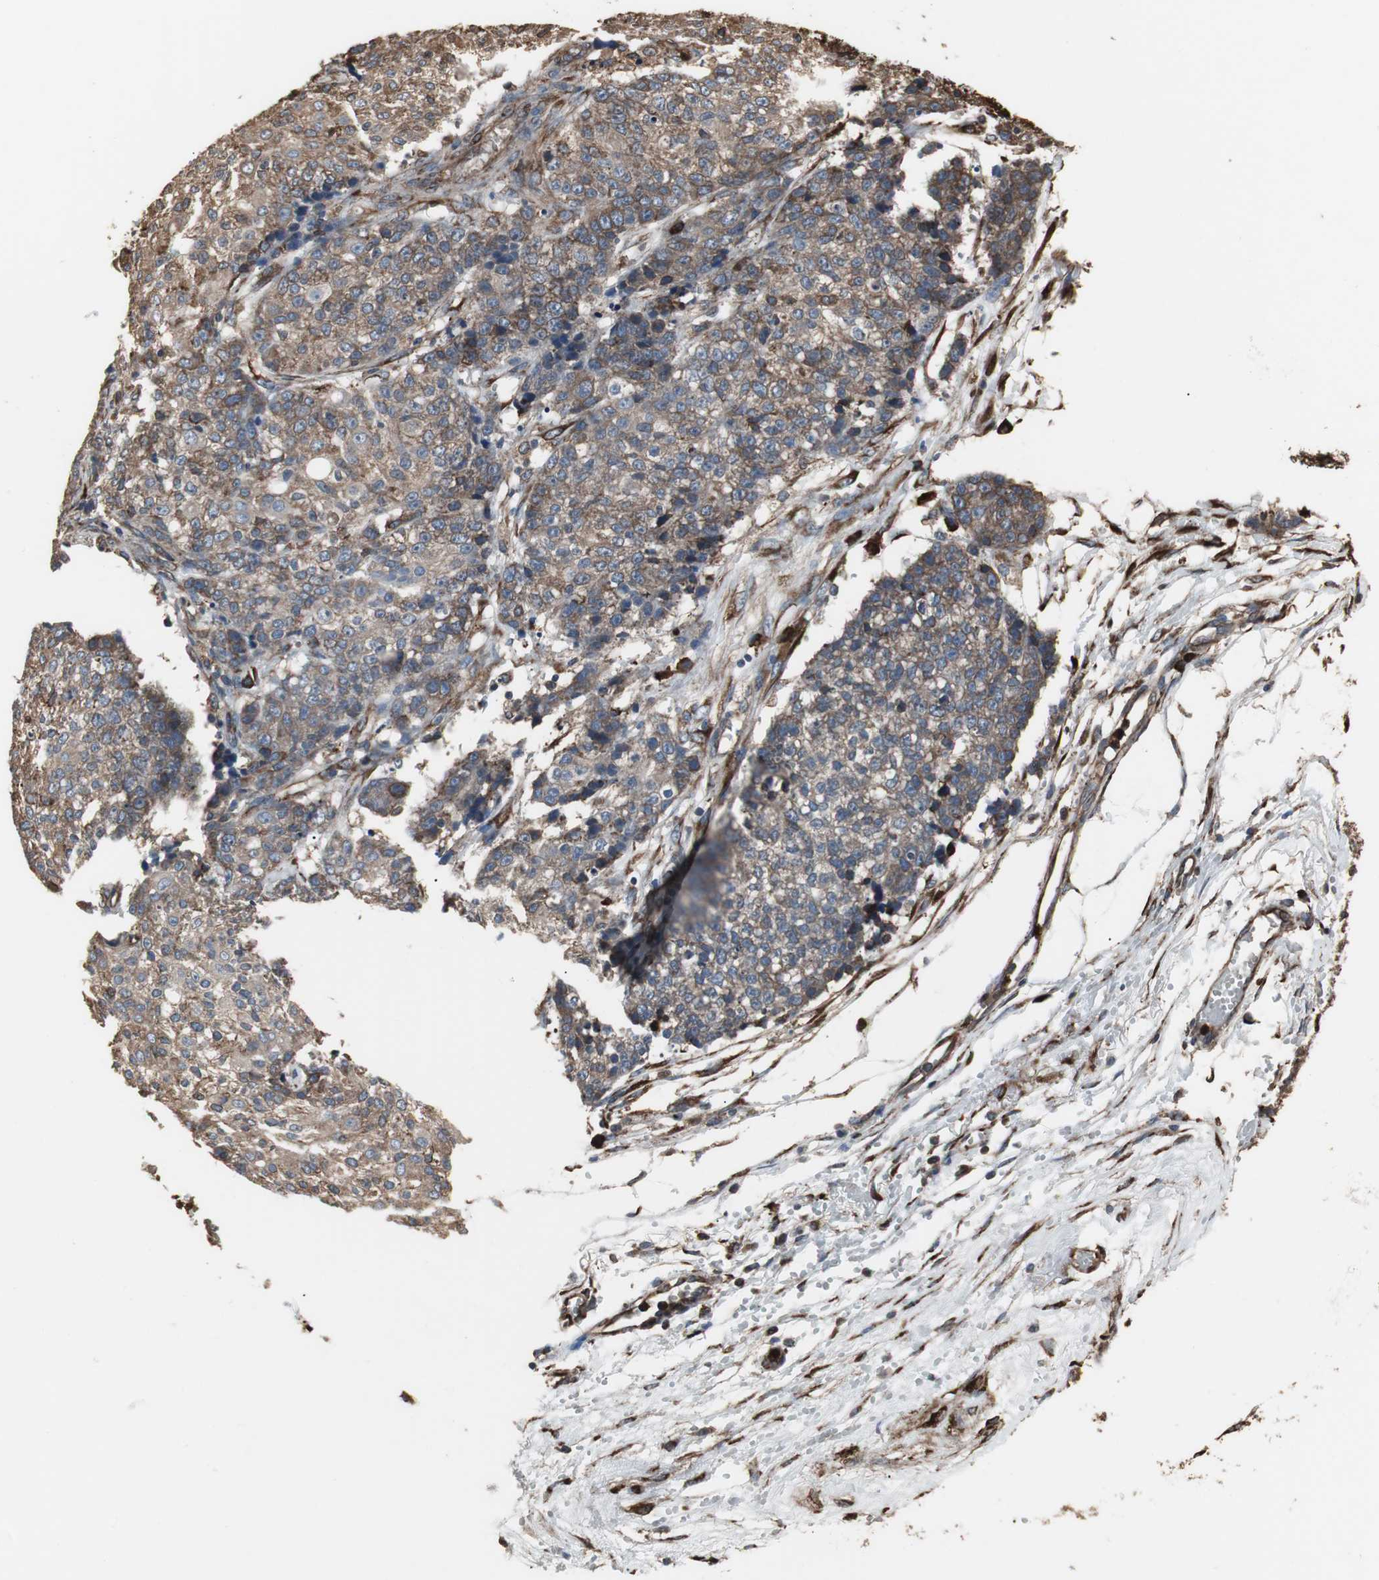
{"staining": {"intensity": "moderate", "quantity": ">75%", "location": "cytoplasmic/membranous"}, "tissue": "ovarian cancer", "cell_type": "Tumor cells", "image_type": "cancer", "snomed": [{"axis": "morphology", "description": "Carcinoma, endometroid"}, {"axis": "topography", "description": "Ovary"}], "caption": "Immunohistochemical staining of endometroid carcinoma (ovarian) demonstrates medium levels of moderate cytoplasmic/membranous staining in about >75% of tumor cells. Using DAB (brown) and hematoxylin (blue) stains, captured at high magnification using brightfield microscopy.", "gene": "CALU", "patient": {"sex": "female", "age": 42}}